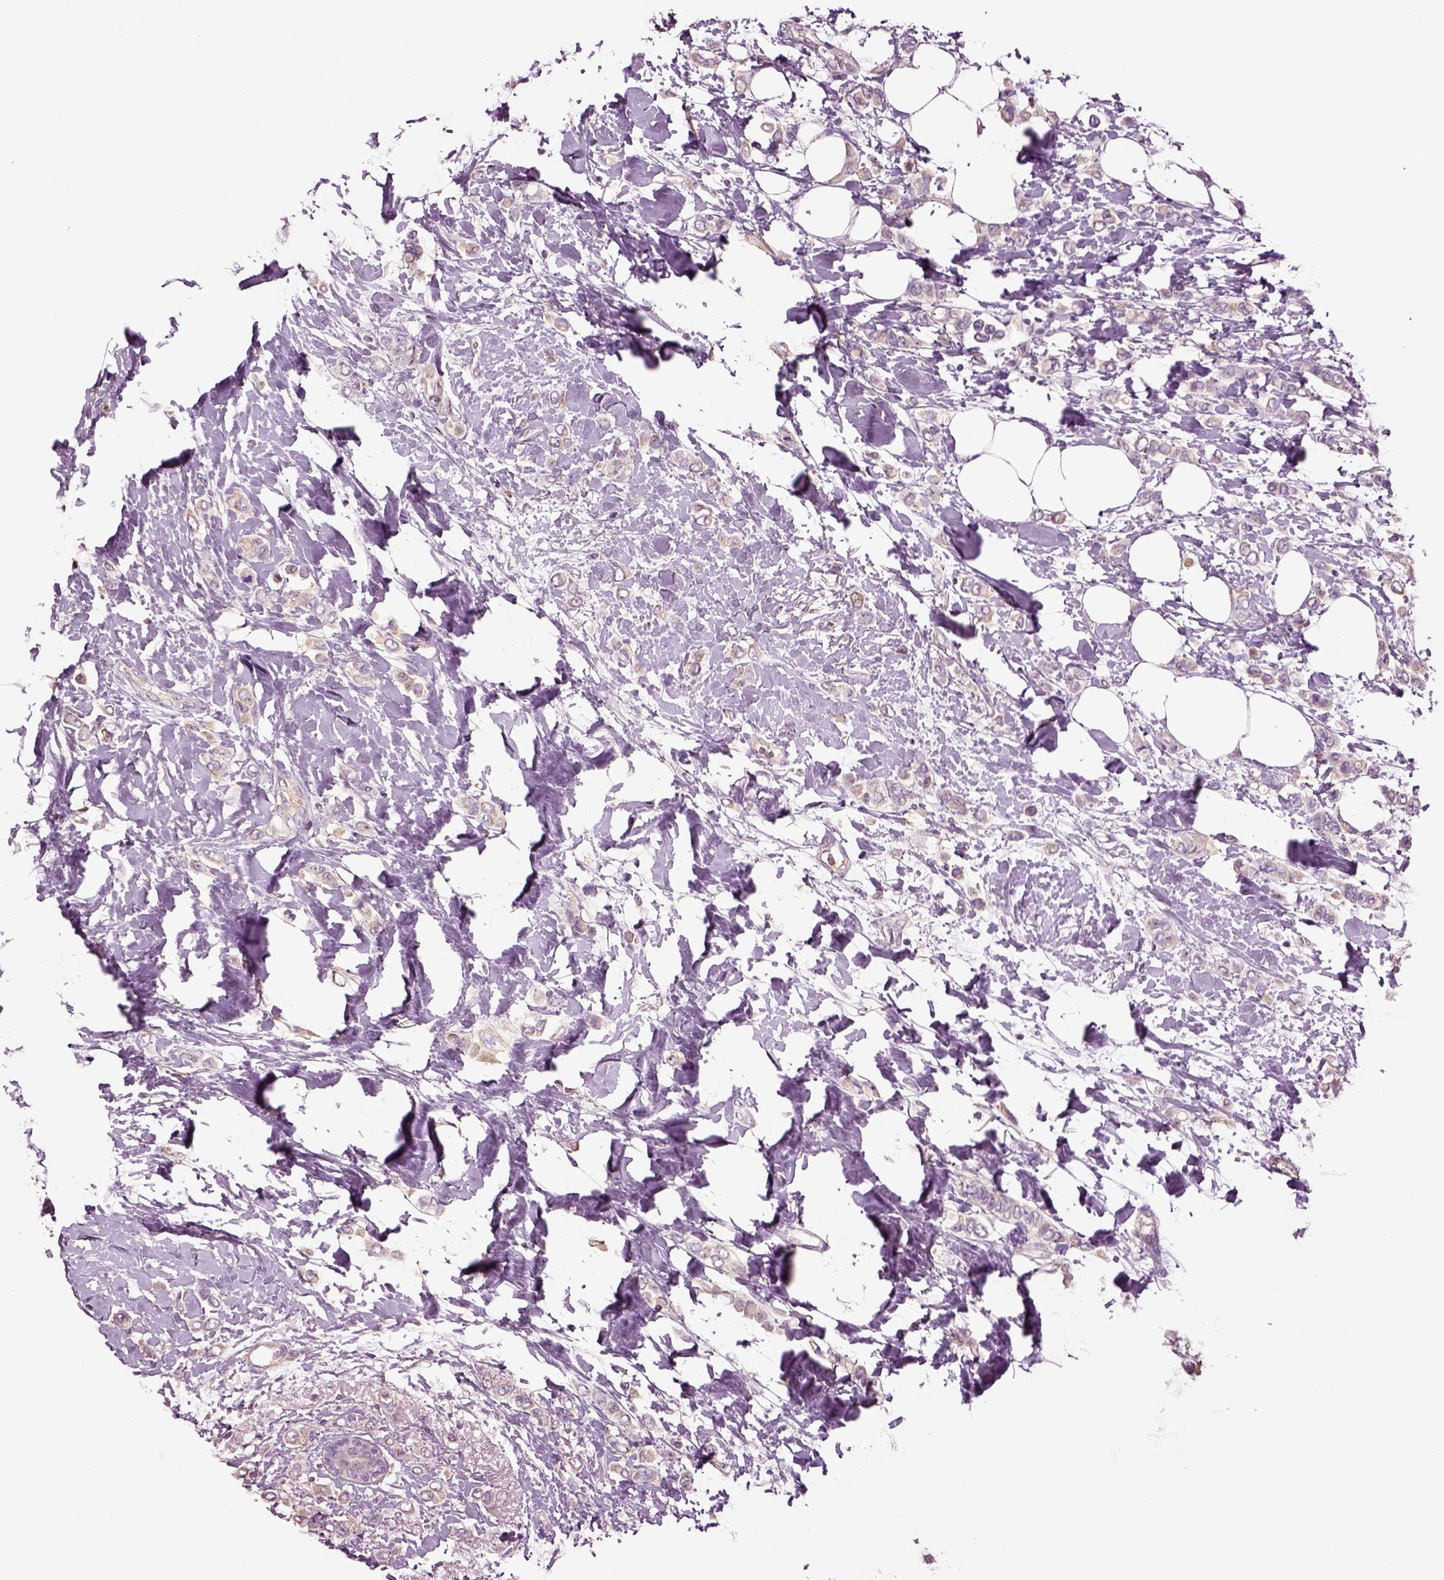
{"staining": {"intensity": "negative", "quantity": "none", "location": "none"}, "tissue": "breast cancer", "cell_type": "Tumor cells", "image_type": "cancer", "snomed": [{"axis": "morphology", "description": "Lobular carcinoma"}, {"axis": "topography", "description": "Breast"}], "caption": "This is a image of immunohistochemistry (IHC) staining of lobular carcinoma (breast), which shows no expression in tumor cells.", "gene": "DEFB118", "patient": {"sex": "female", "age": 66}}